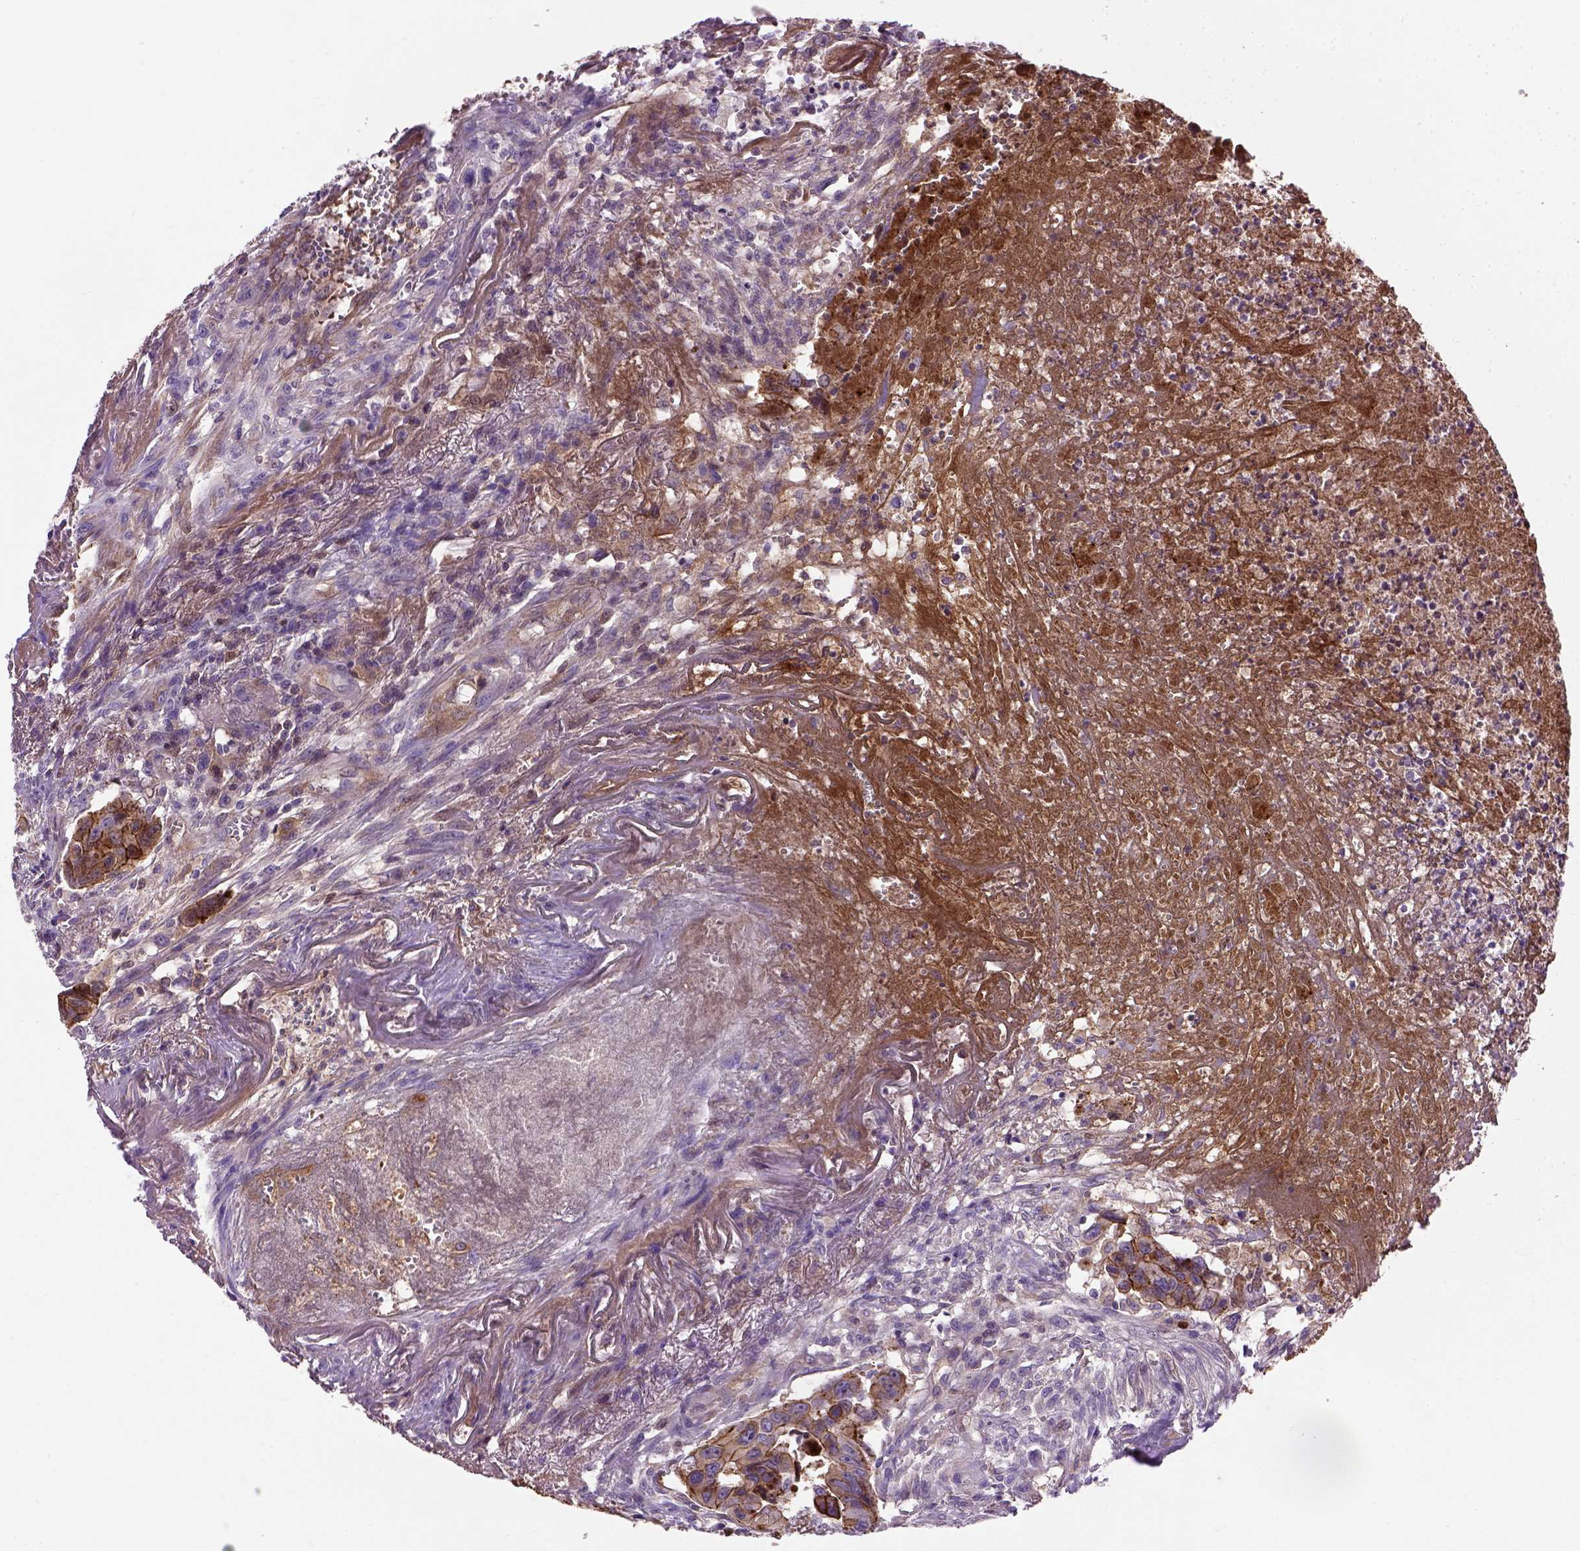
{"staining": {"intensity": "strong", "quantity": ">75%", "location": "cytoplasmic/membranous"}, "tissue": "colorectal cancer", "cell_type": "Tumor cells", "image_type": "cancer", "snomed": [{"axis": "morphology", "description": "Adenocarcinoma, NOS"}, {"axis": "topography", "description": "Colon"}], "caption": "This histopathology image shows immunohistochemistry (IHC) staining of colorectal adenocarcinoma, with high strong cytoplasmic/membranous staining in approximately >75% of tumor cells.", "gene": "CDH1", "patient": {"sex": "female", "age": 87}}